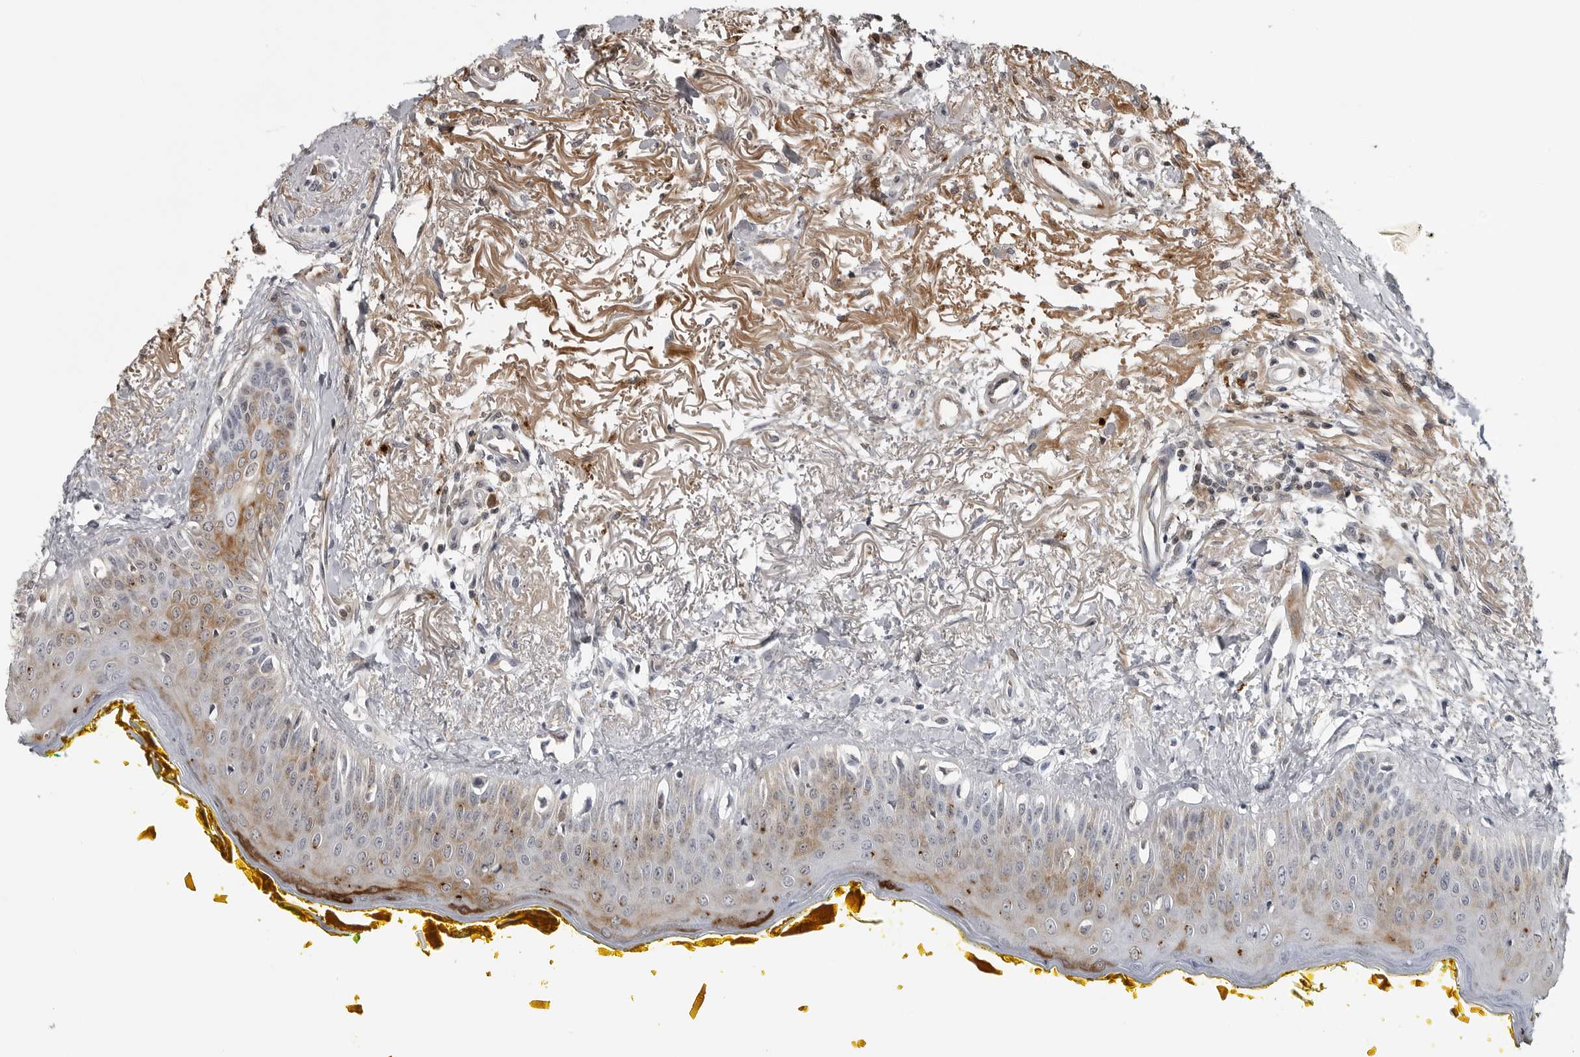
{"staining": {"intensity": "weak", "quantity": "<25%", "location": "cytoplasmic/membranous"}, "tissue": "oral mucosa", "cell_type": "Squamous epithelial cells", "image_type": "normal", "snomed": [{"axis": "morphology", "description": "Normal tissue, NOS"}, {"axis": "topography", "description": "Oral tissue"}], "caption": "The histopathology image reveals no staining of squamous epithelial cells in normal oral mucosa. (DAB immunohistochemistry with hematoxylin counter stain).", "gene": "CXCR5", "patient": {"sex": "female", "age": 70}}